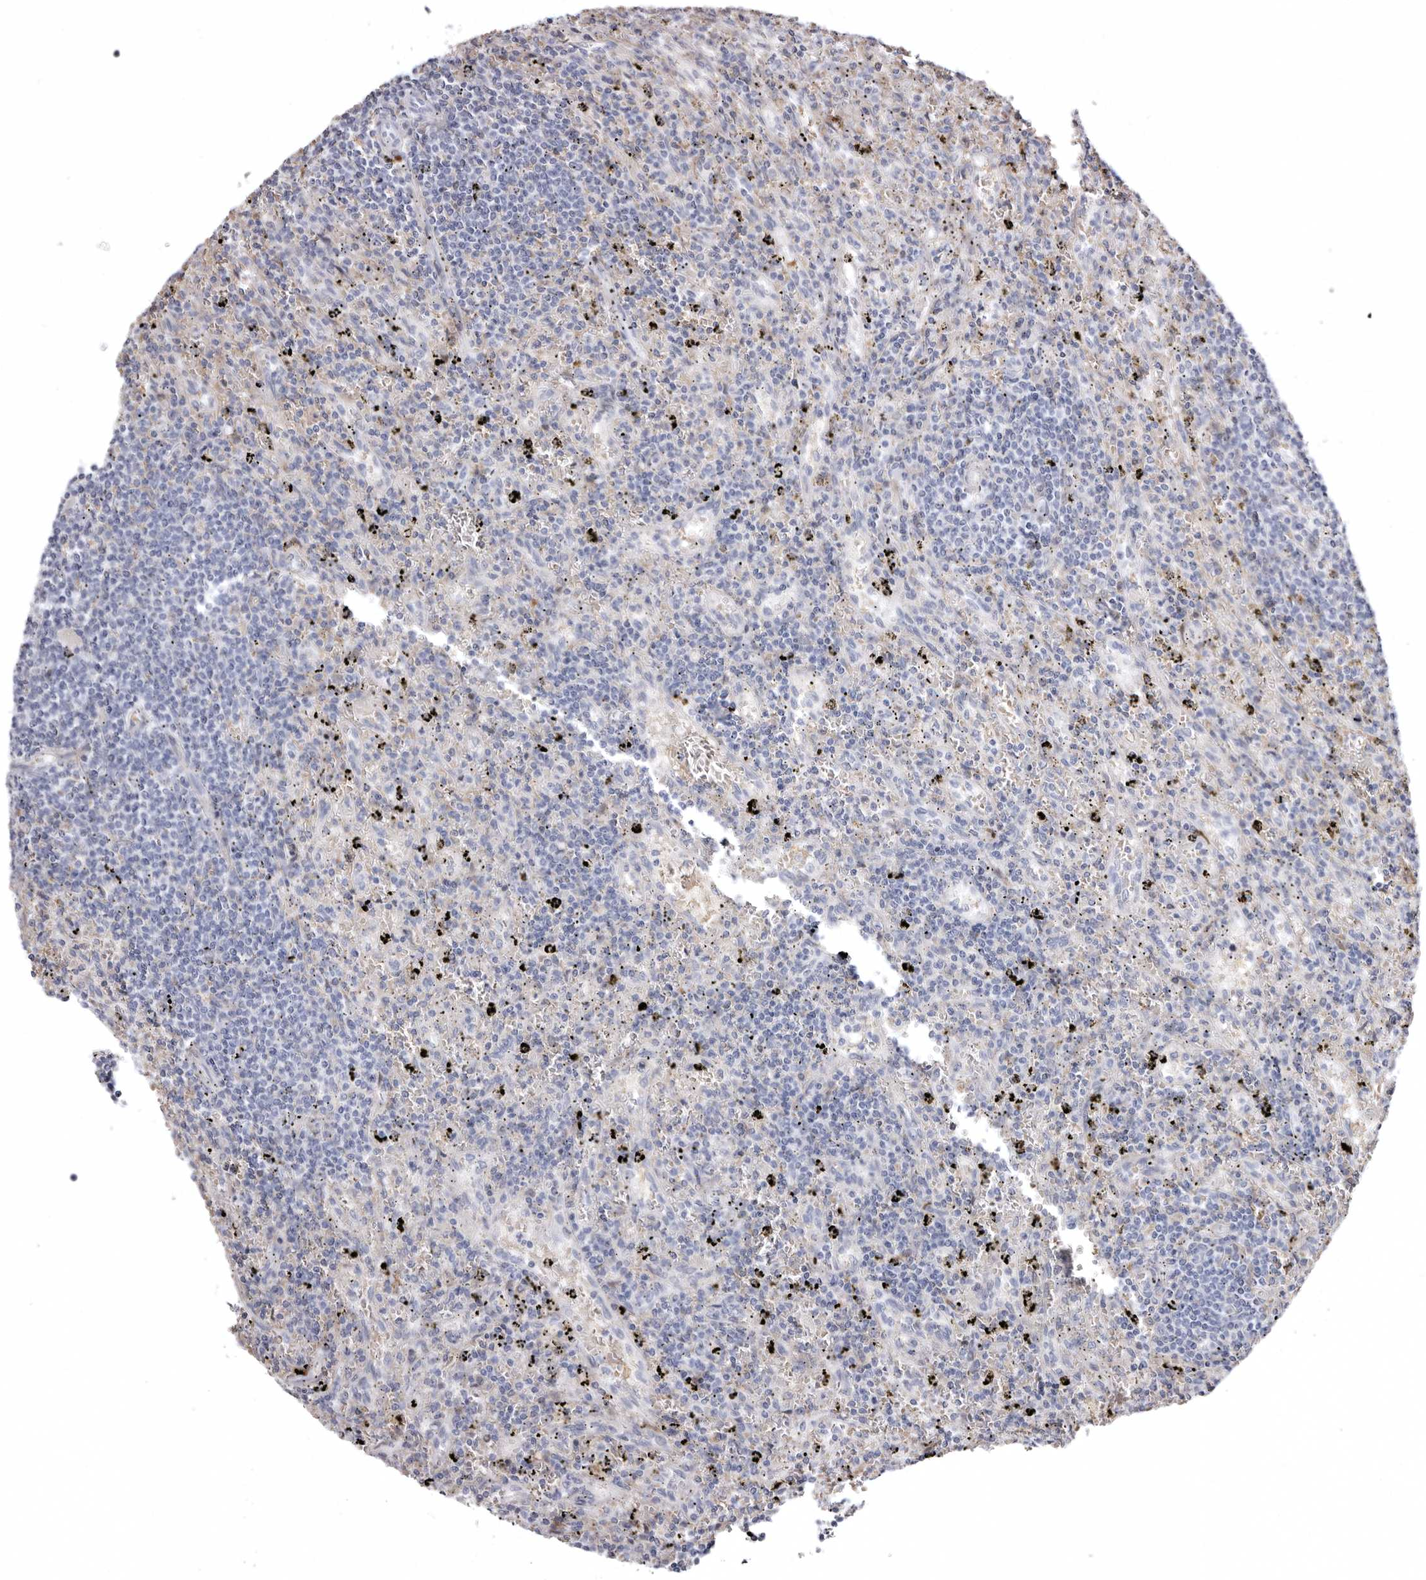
{"staining": {"intensity": "negative", "quantity": "none", "location": "none"}, "tissue": "lymphoma", "cell_type": "Tumor cells", "image_type": "cancer", "snomed": [{"axis": "morphology", "description": "Malignant lymphoma, non-Hodgkin's type, Low grade"}, {"axis": "topography", "description": "Spleen"}], "caption": "Human low-grade malignant lymphoma, non-Hodgkin's type stained for a protein using immunohistochemistry reveals no staining in tumor cells.", "gene": "AIDA", "patient": {"sex": "male", "age": 76}}